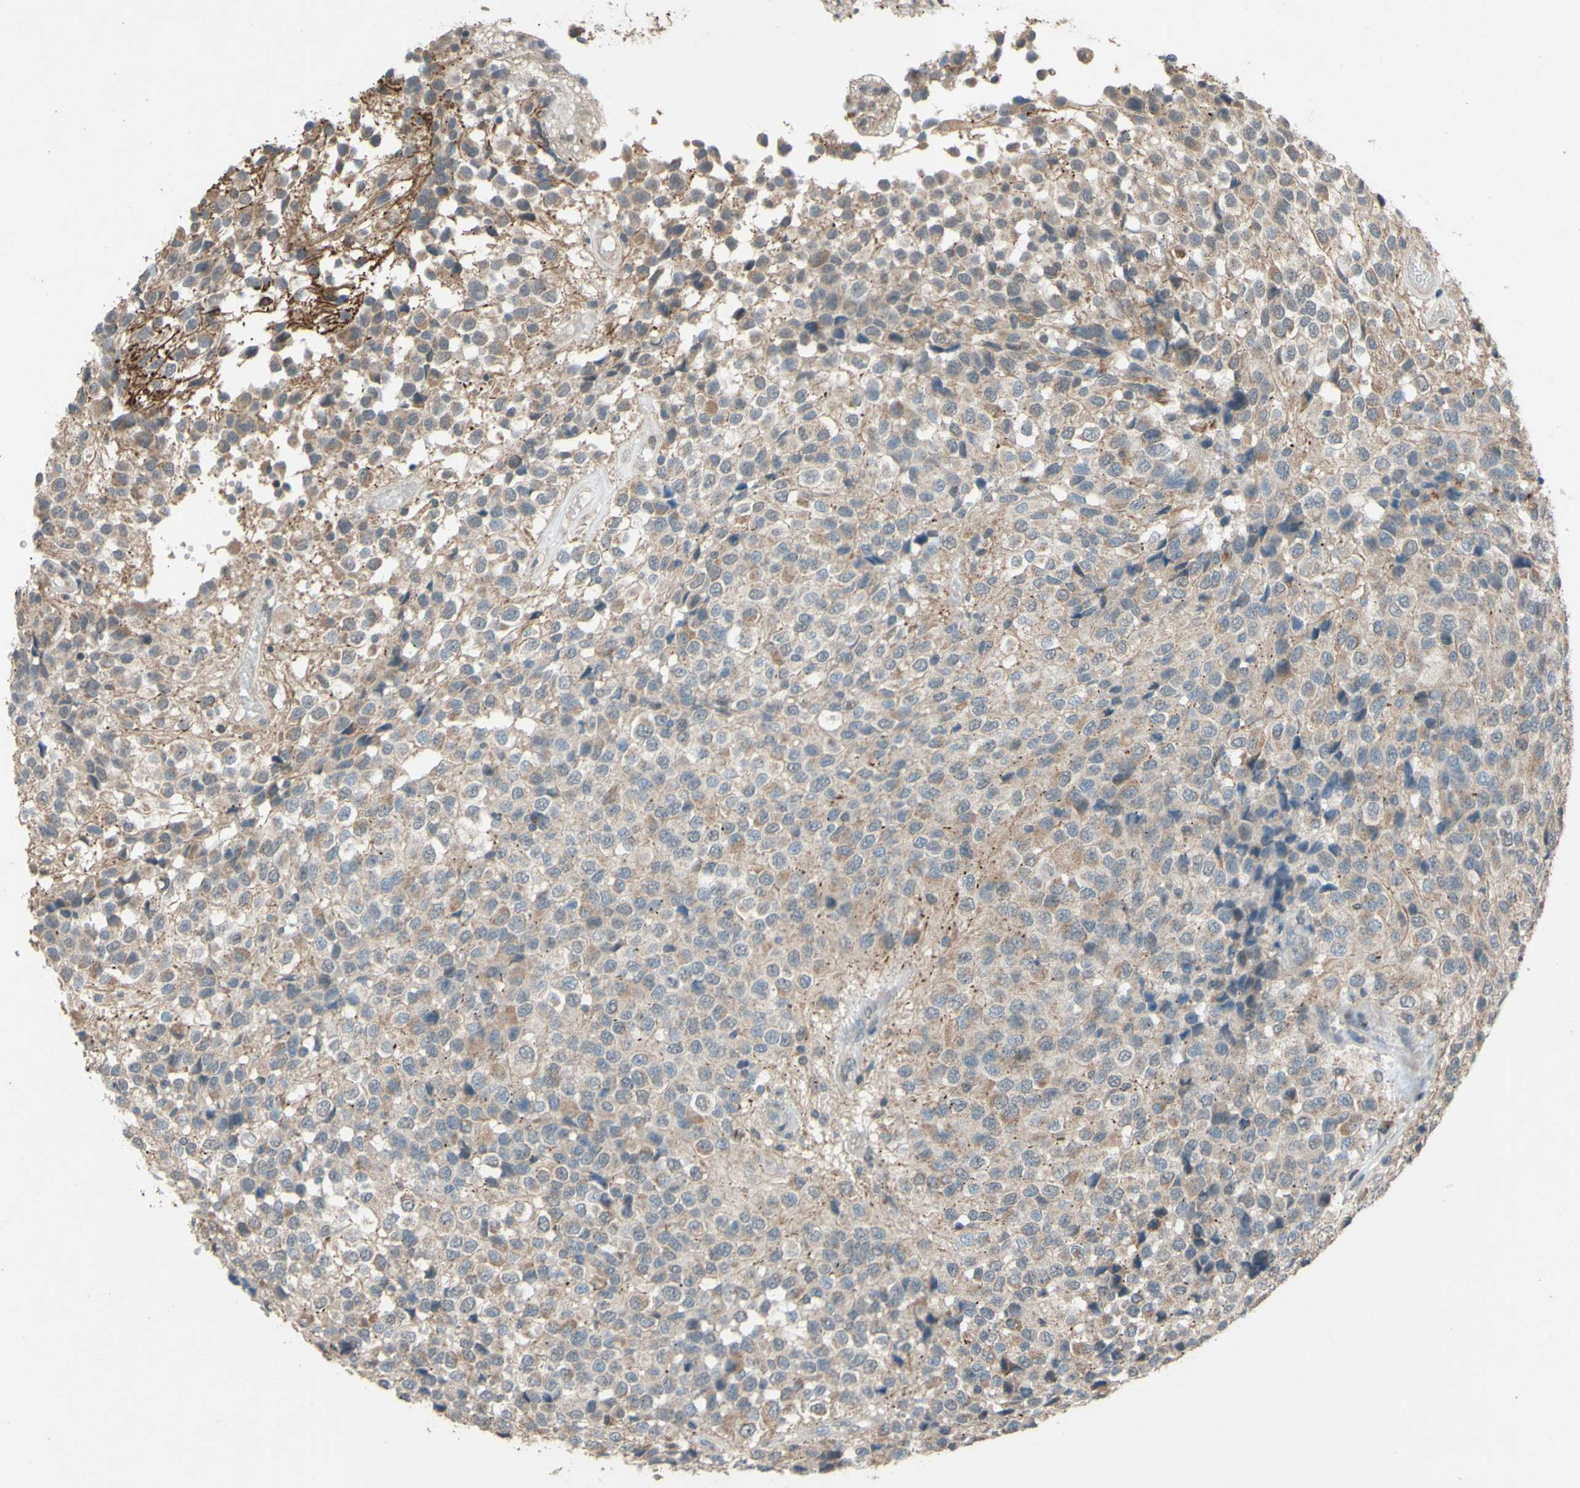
{"staining": {"intensity": "weak", "quantity": "25%-75%", "location": "cytoplasmic/membranous"}, "tissue": "glioma", "cell_type": "Tumor cells", "image_type": "cancer", "snomed": [{"axis": "morphology", "description": "Glioma, malignant, High grade"}, {"axis": "topography", "description": "Brain"}], "caption": "Malignant glioma (high-grade) stained for a protein displays weak cytoplasmic/membranous positivity in tumor cells.", "gene": "CDCP1", "patient": {"sex": "male", "age": 32}}